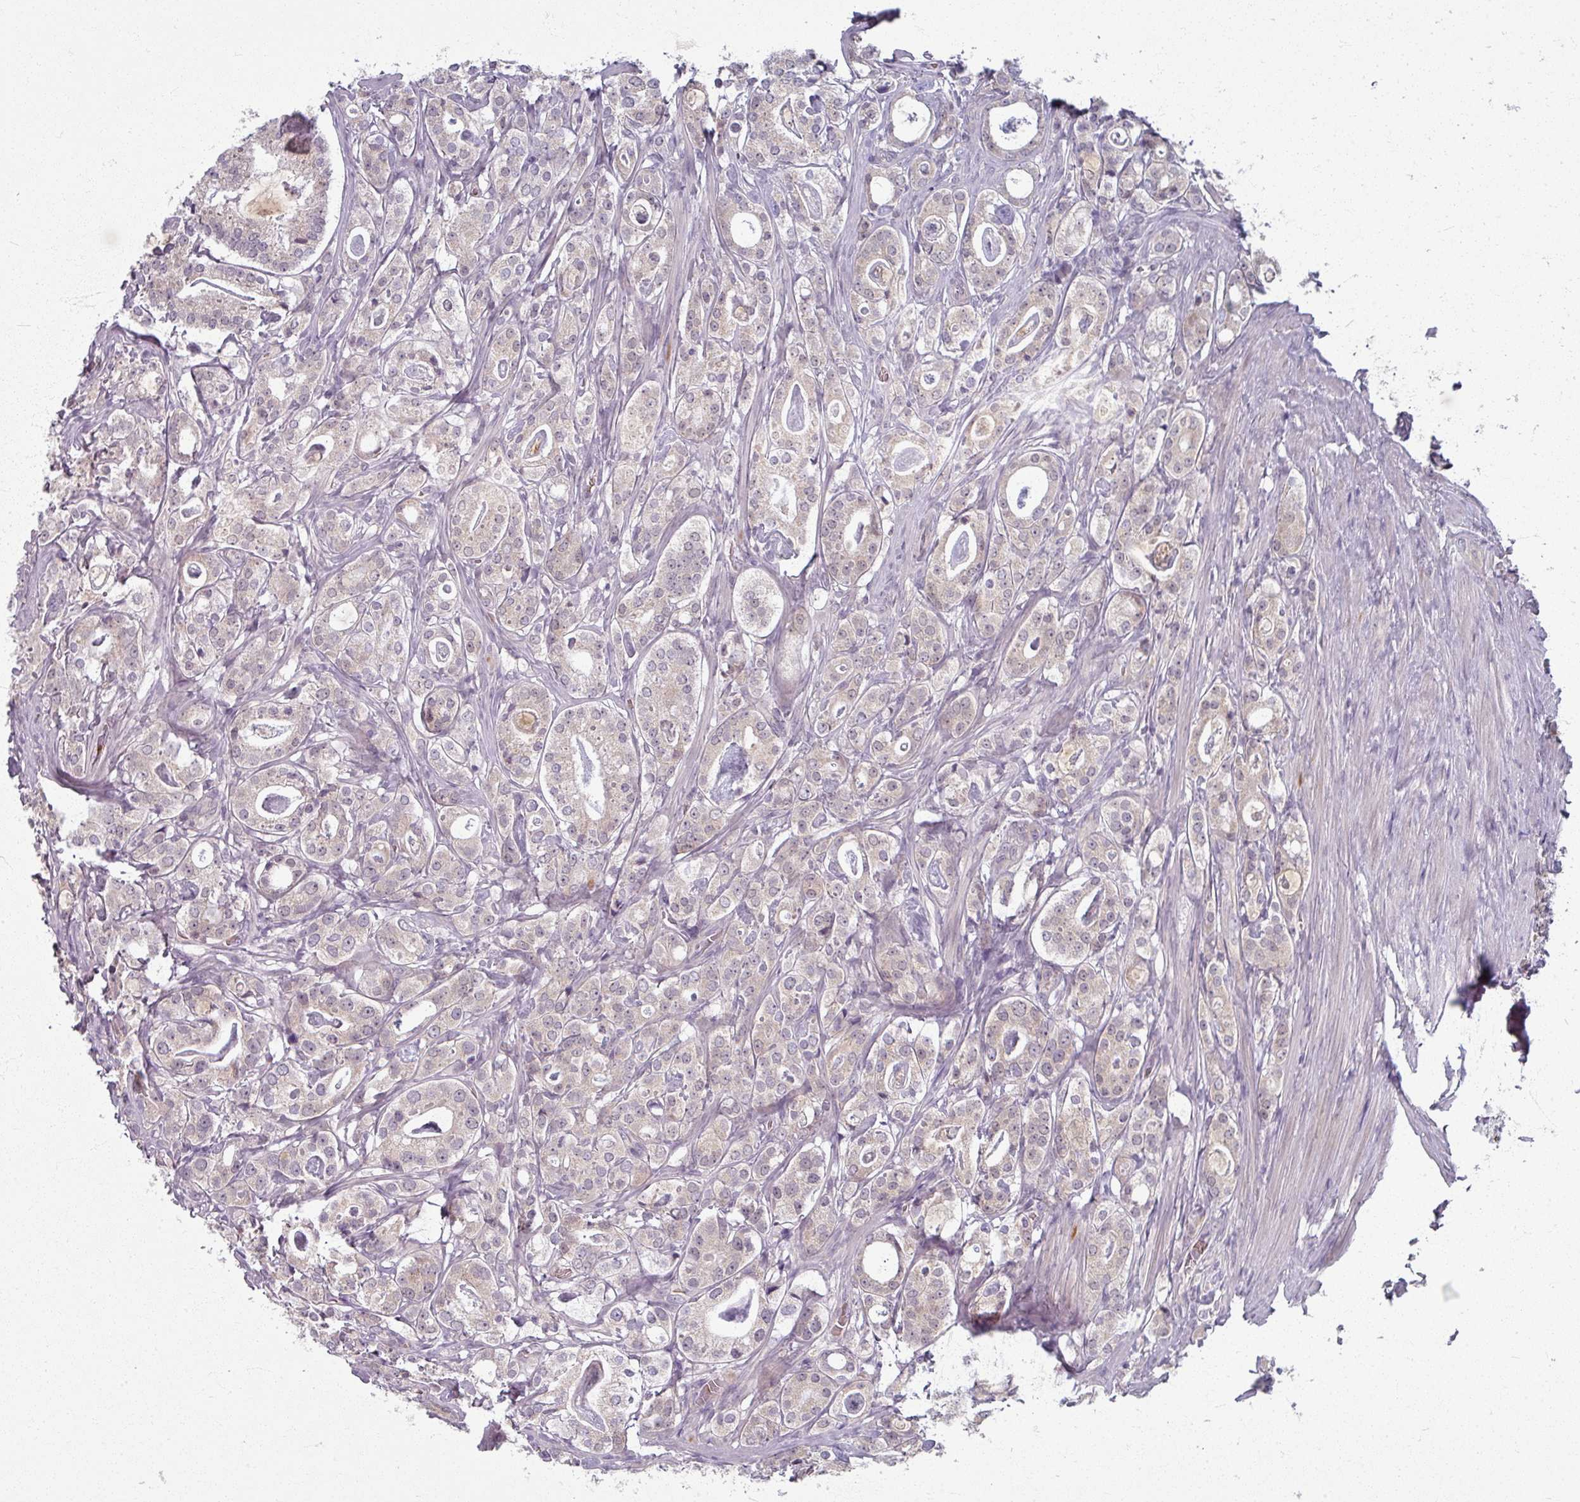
{"staining": {"intensity": "negative", "quantity": "none", "location": "none"}, "tissue": "prostate cancer", "cell_type": "Tumor cells", "image_type": "cancer", "snomed": [{"axis": "morphology", "description": "Adenocarcinoma, High grade"}, {"axis": "topography", "description": "Prostate"}], "caption": "The histopathology image displays no significant expression in tumor cells of prostate adenocarcinoma (high-grade).", "gene": "KMT5C", "patient": {"sex": "male", "age": 63}}